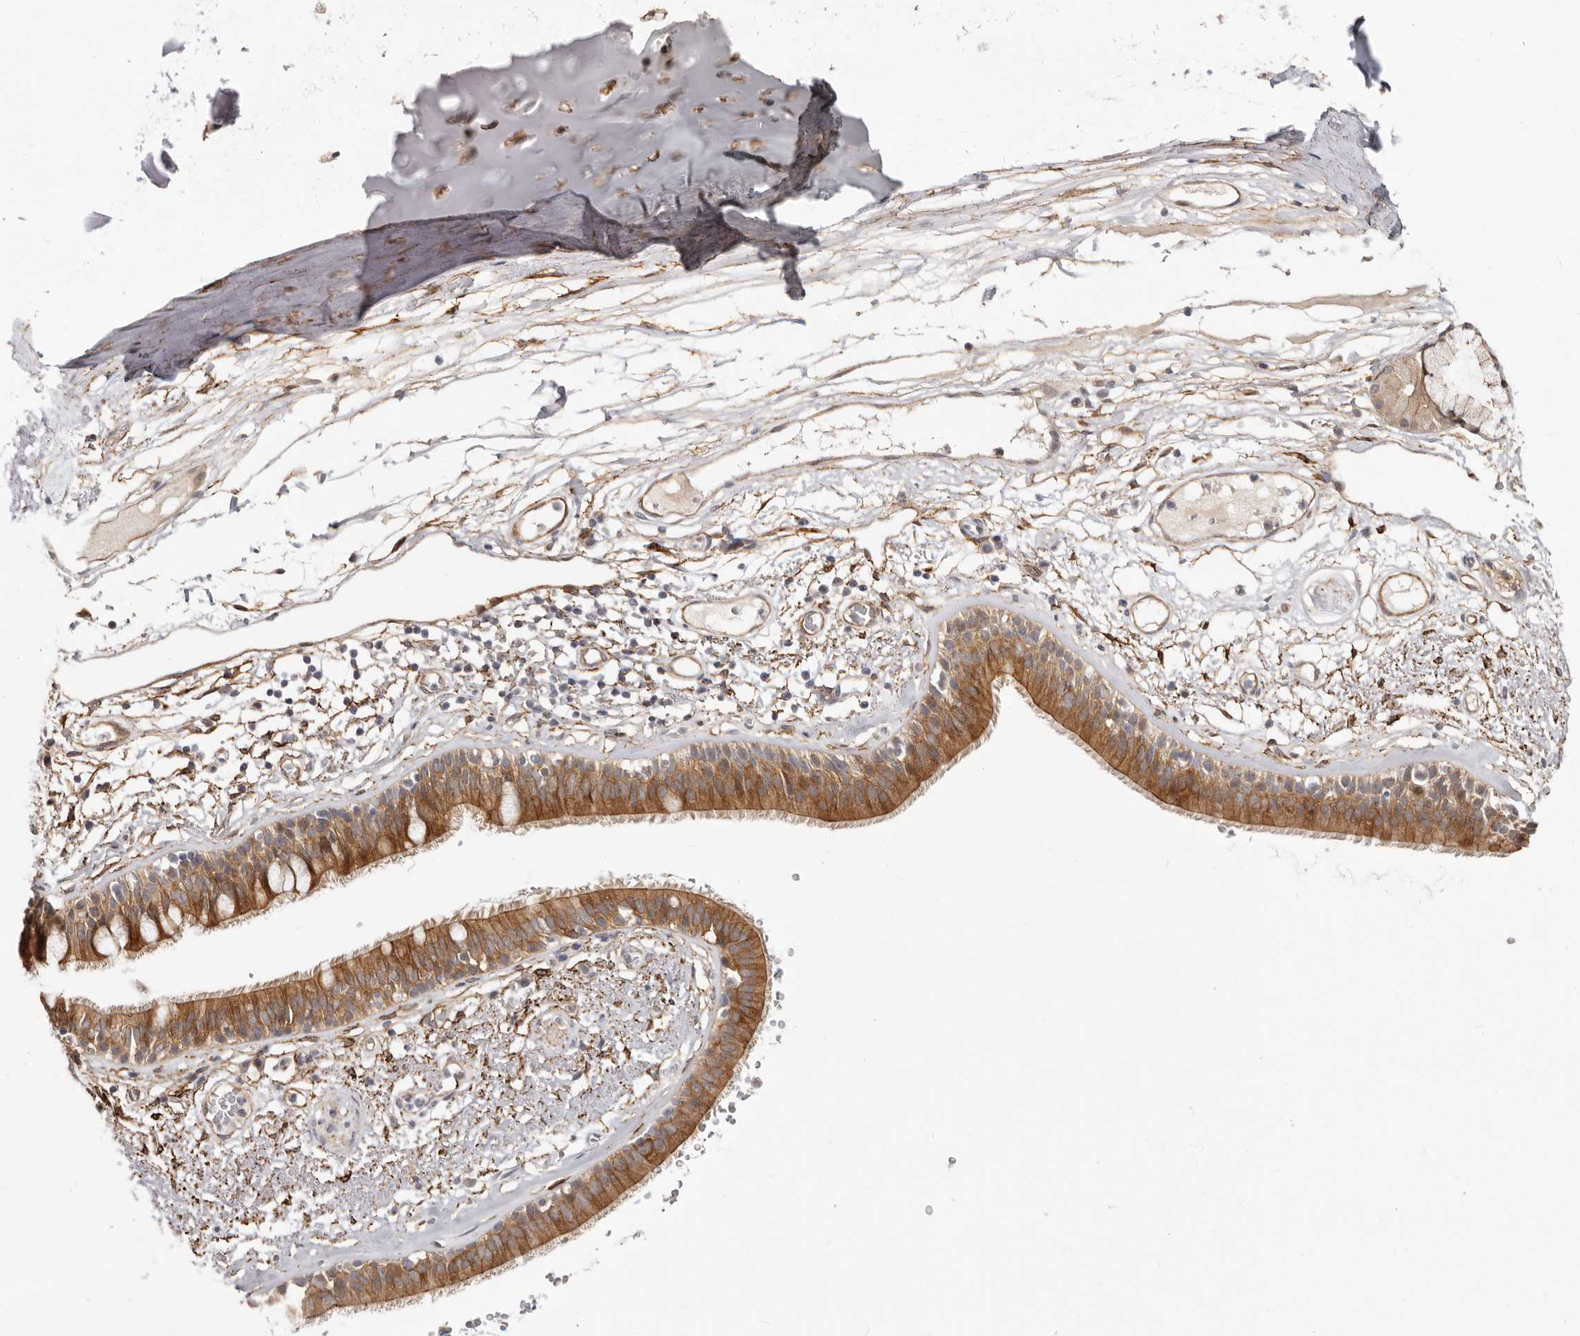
{"staining": {"intensity": "moderate", "quantity": "25%-75%", "location": "cytoplasmic/membranous"}, "tissue": "adipose tissue", "cell_type": "Adipocytes", "image_type": "normal", "snomed": [{"axis": "morphology", "description": "Normal tissue, NOS"}, {"axis": "topography", "description": "Cartilage tissue"}], "caption": "The image demonstrates a brown stain indicating the presence of a protein in the cytoplasmic/membranous of adipocytes in adipose tissue. The protein is shown in brown color, while the nuclei are stained blue.", "gene": "SZT2", "patient": {"sex": "female", "age": 63}}